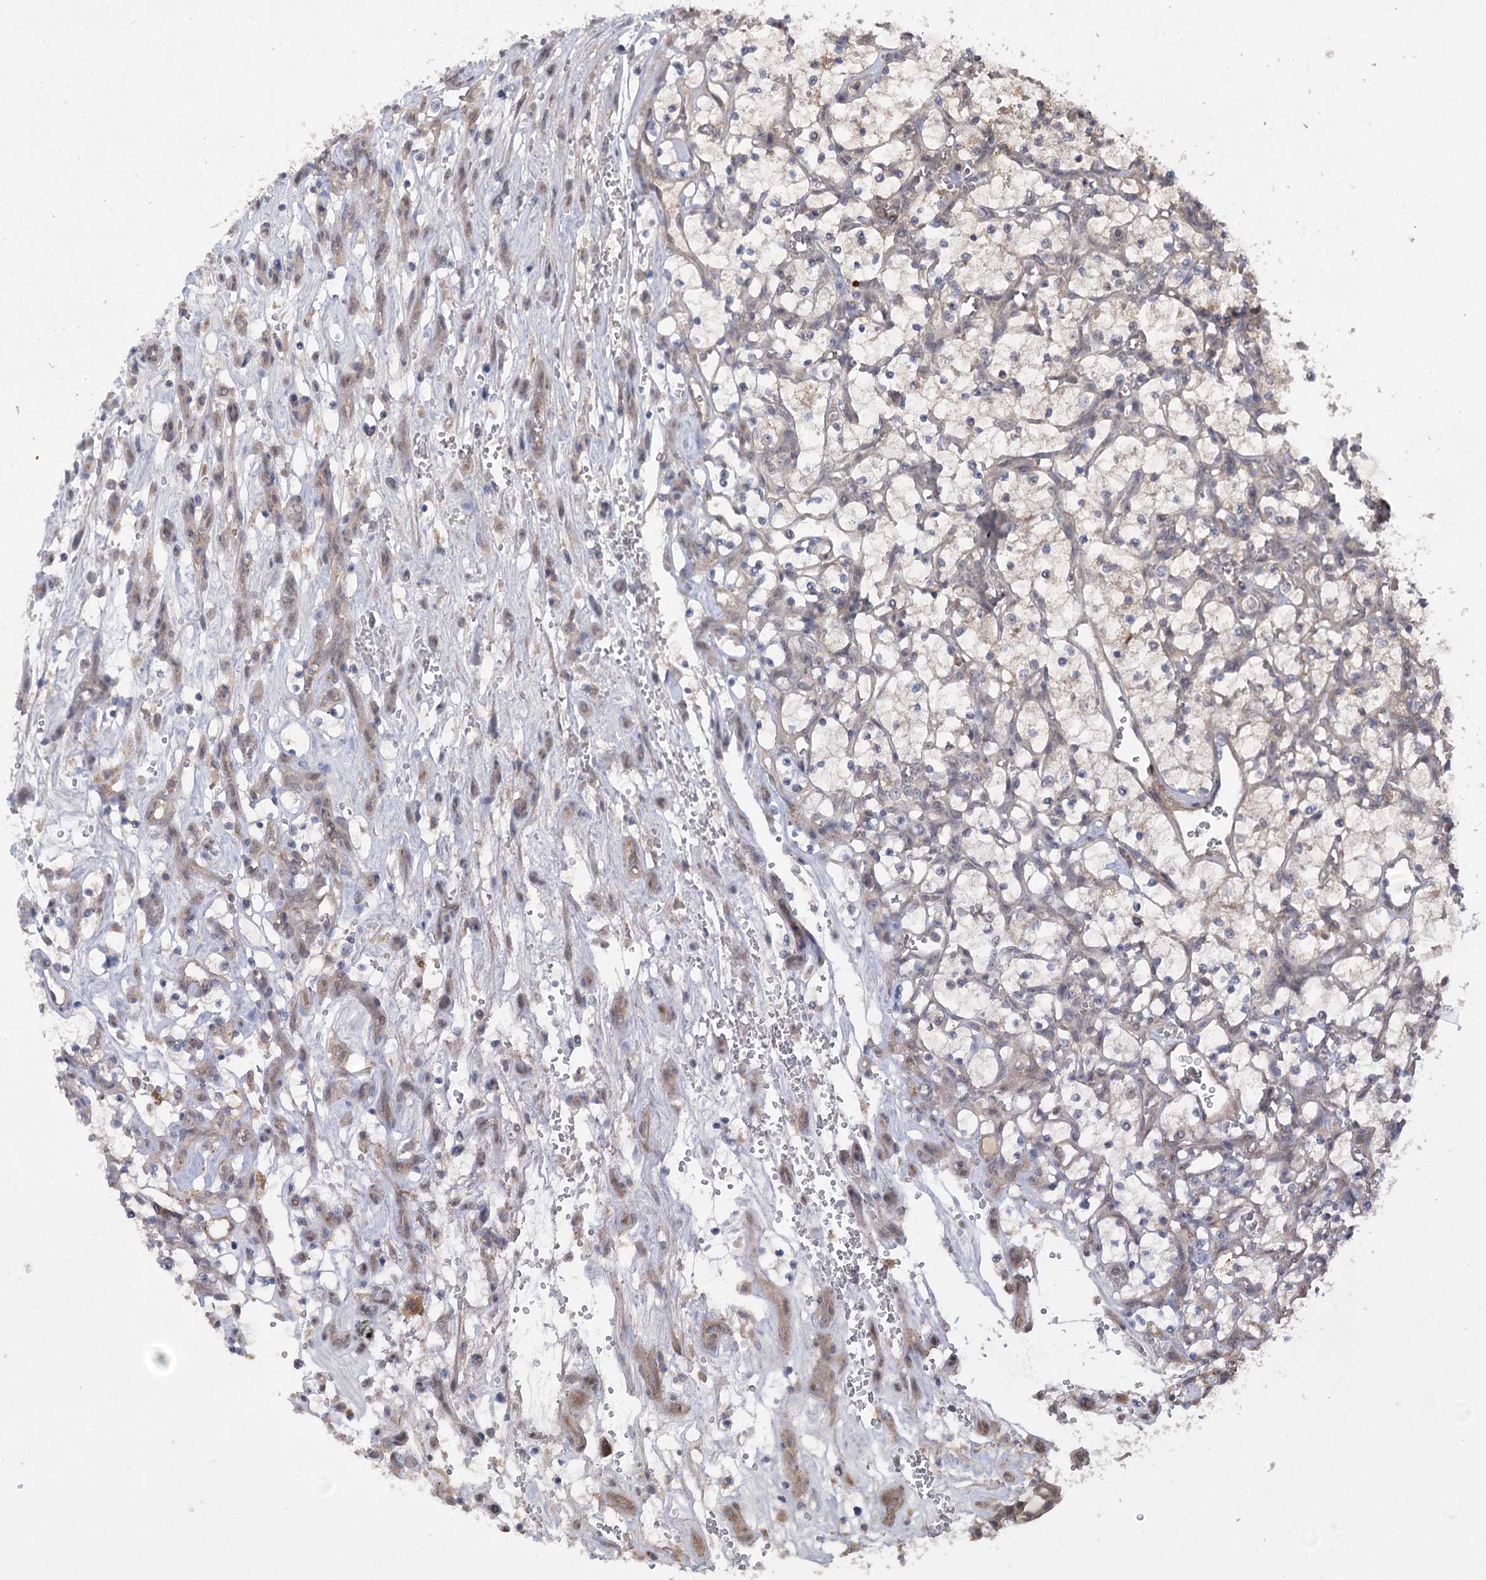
{"staining": {"intensity": "negative", "quantity": "none", "location": "none"}, "tissue": "renal cancer", "cell_type": "Tumor cells", "image_type": "cancer", "snomed": [{"axis": "morphology", "description": "Adenocarcinoma, NOS"}, {"axis": "topography", "description": "Kidney"}], "caption": "The immunohistochemistry (IHC) micrograph has no significant positivity in tumor cells of renal adenocarcinoma tissue.", "gene": "TENM2", "patient": {"sex": "female", "age": 69}}